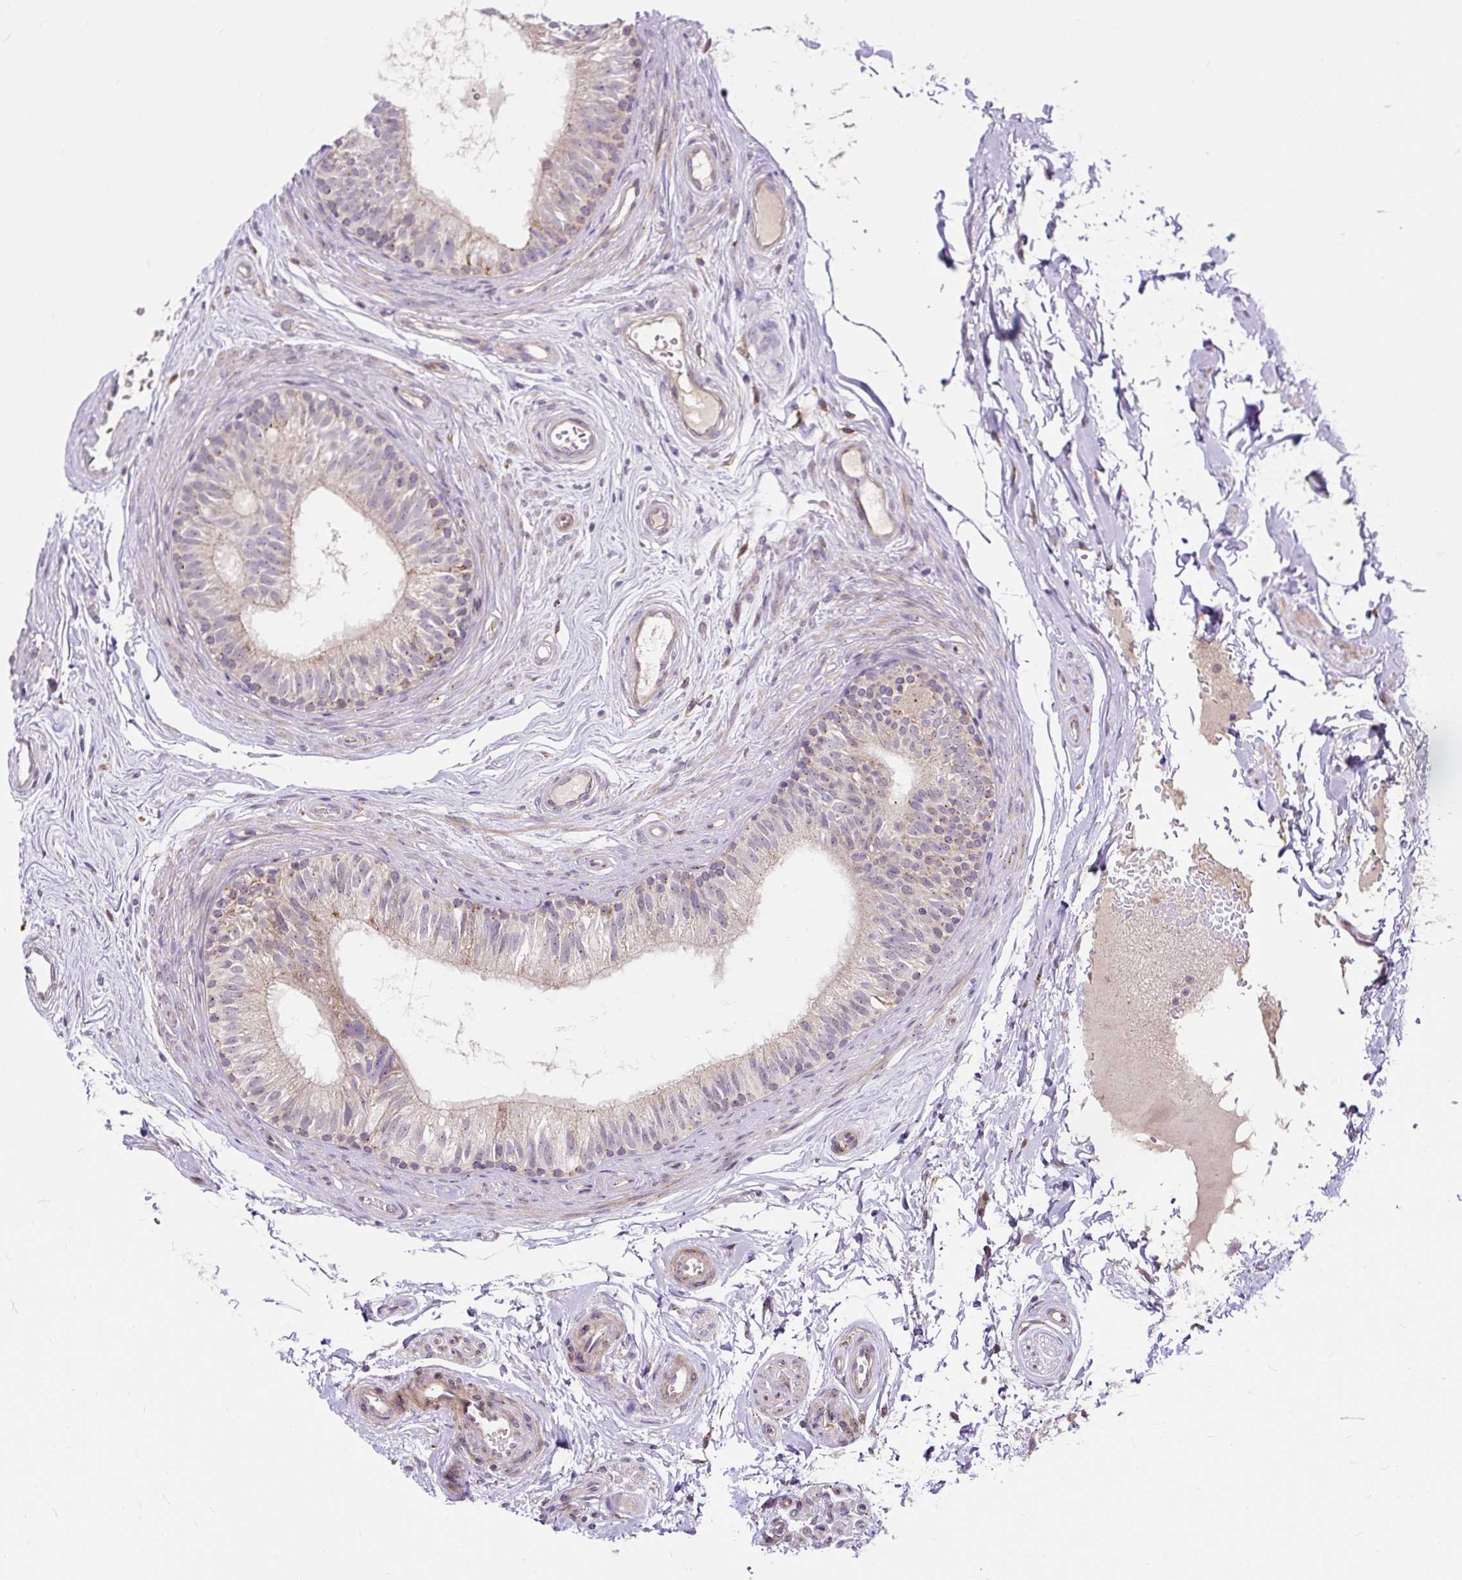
{"staining": {"intensity": "weak", "quantity": "25%-75%", "location": "cytoplasmic/membranous"}, "tissue": "epididymis", "cell_type": "Glandular cells", "image_type": "normal", "snomed": [{"axis": "morphology", "description": "Normal tissue, NOS"}, {"axis": "topography", "description": "Epididymis"}], "caption": "IHC image of unremarkable epididymis: human epididymis stained using immunohistochemistry exhibits low levels of weak protein expression localized specifically in the cytoplasmic/membranous of glandular cells, appearing as a cytoplasmic/membranous brown color.", "gene": "TRIAP1", "patient": {"sex": "male", "age": 45}}